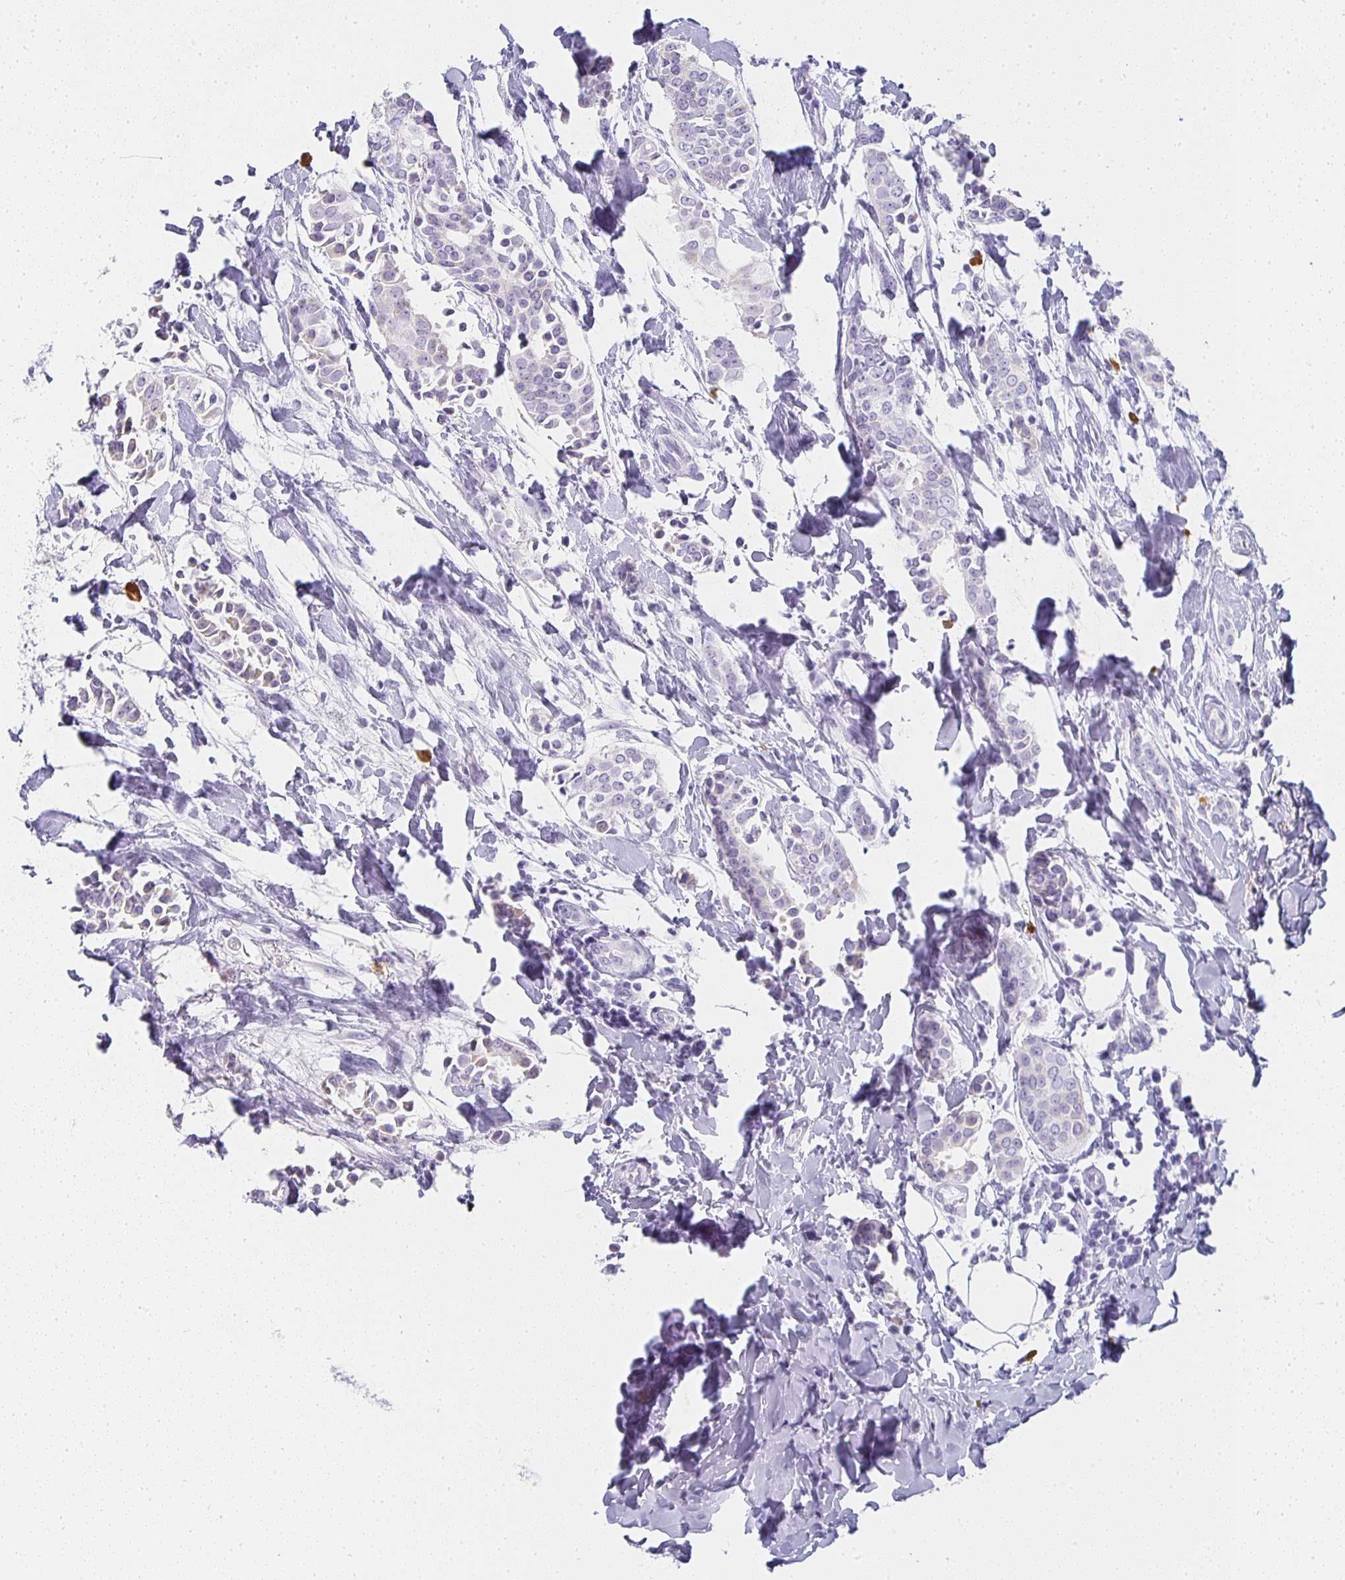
{"staining": {"intensity": "negative", "quantity": "none", "location": "none"}, "tissue": "breast cancer", "cell_type": "Tumor cells", "image_type": "cancer", "snomed": [{"axis": "morphology", "description": "Duct carcinoma"}, {"axis": "topography", "description": "Breast"}], "caption": "The image displays no significant expression in tumor cells of breast infiltrating ductal carcinoma.", "gene": "TPSD1", "patient": {"sex": "female", "age": 64}}